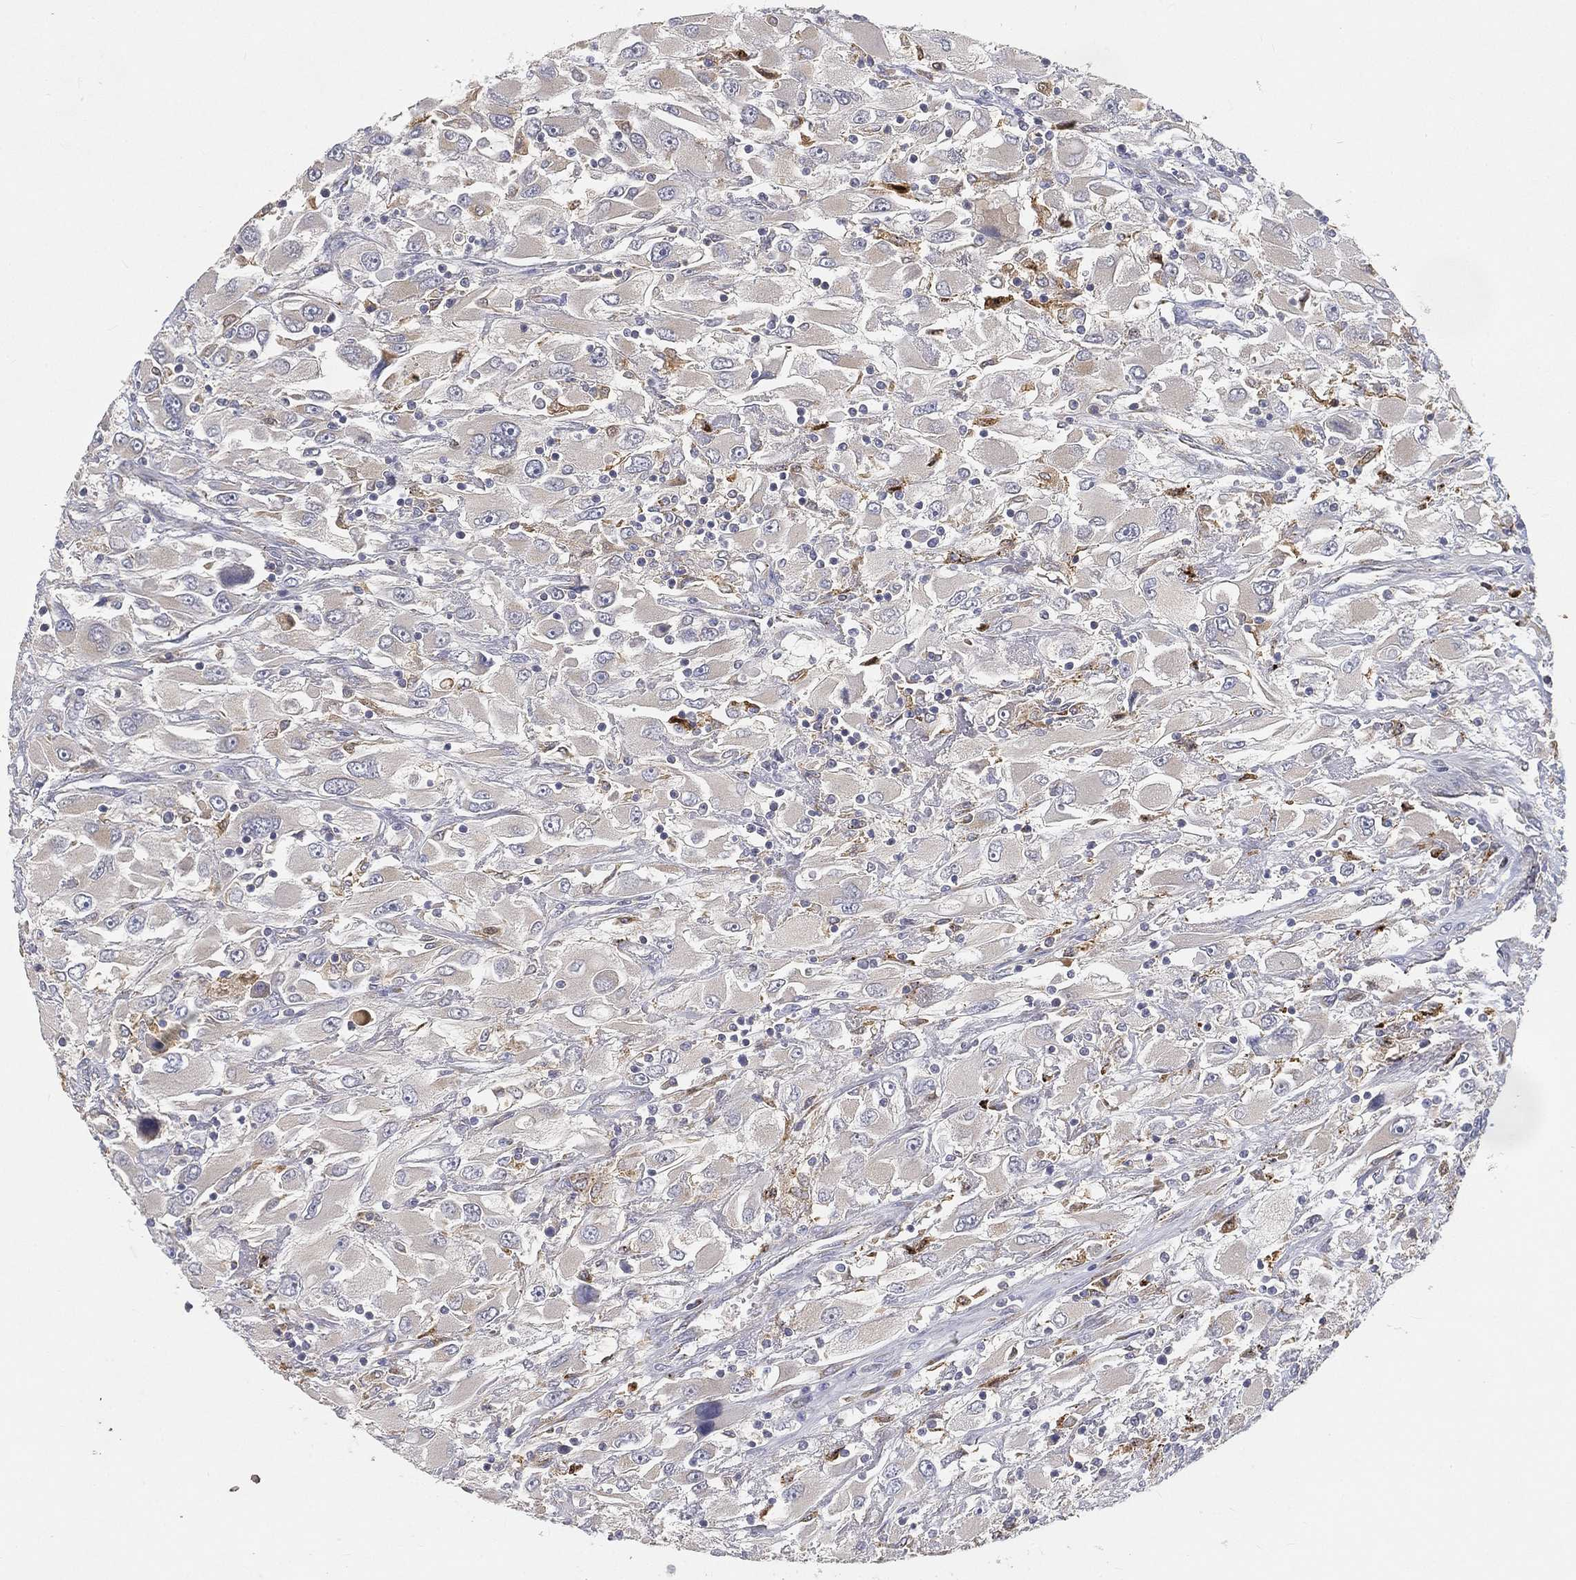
{"staining": {"intensity": "negative", "quantity": "none", "location": "none"}, "tissue": "renal cancer", "cell_type": "Tumor cells", "image_type": "cancer", "snomed": [{"axis": "morphology", "description": "Adenocarcinoma, NOS"}, {"axis": "topography", "description": "Kidney"}], "caption": "Immunohistochemistry (IHC) image of neoplastic tissue: renal cancer stained with DAB (3,3'-diaminobenzidine) demonstrates no significant protein expression in tumor cells.", "gene": "CTSL", "patient": {"sex": "female", "age": 52}}